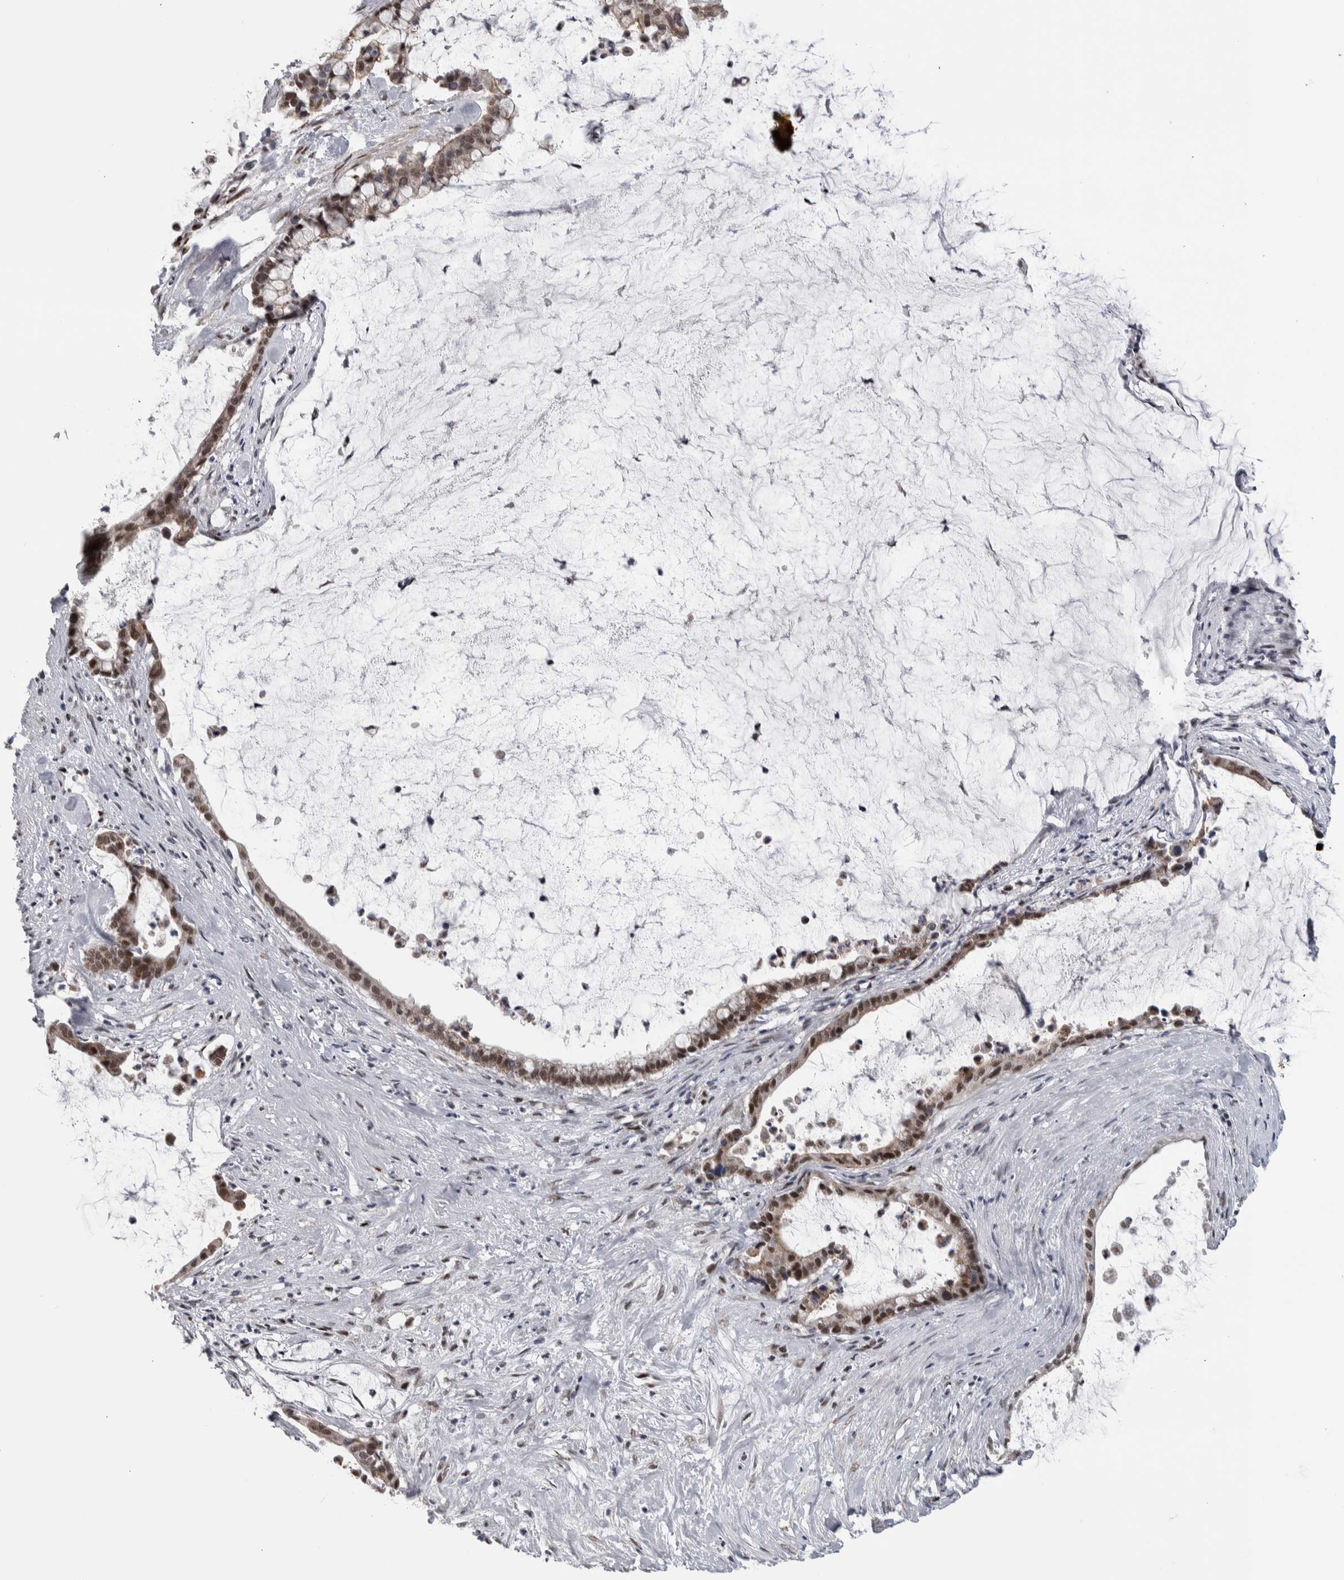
{"staining": {"intensity": "moderate", "quantity": ">75%", "location": "cytoplasmic/membranous,nuclear"}, "tissue": "pancreatic cancer", "cell_type": "Tumor cells", "image_type": "cancer", "snomed": [{"axis": "morphology", "description": "Adenocarcinoma, NOS"}, {"axis": "topography", "description": "Pancreas"}], "caption": "Brown immunohistochemical staining in human pancreatic adenocarcinoma exhibits moderate cytoplasmic/membranous and nuclear expression in approximately >75% of tumor cells.", "gene": "HEXIM2", "patient": {"sex": "male", "age": 41}}